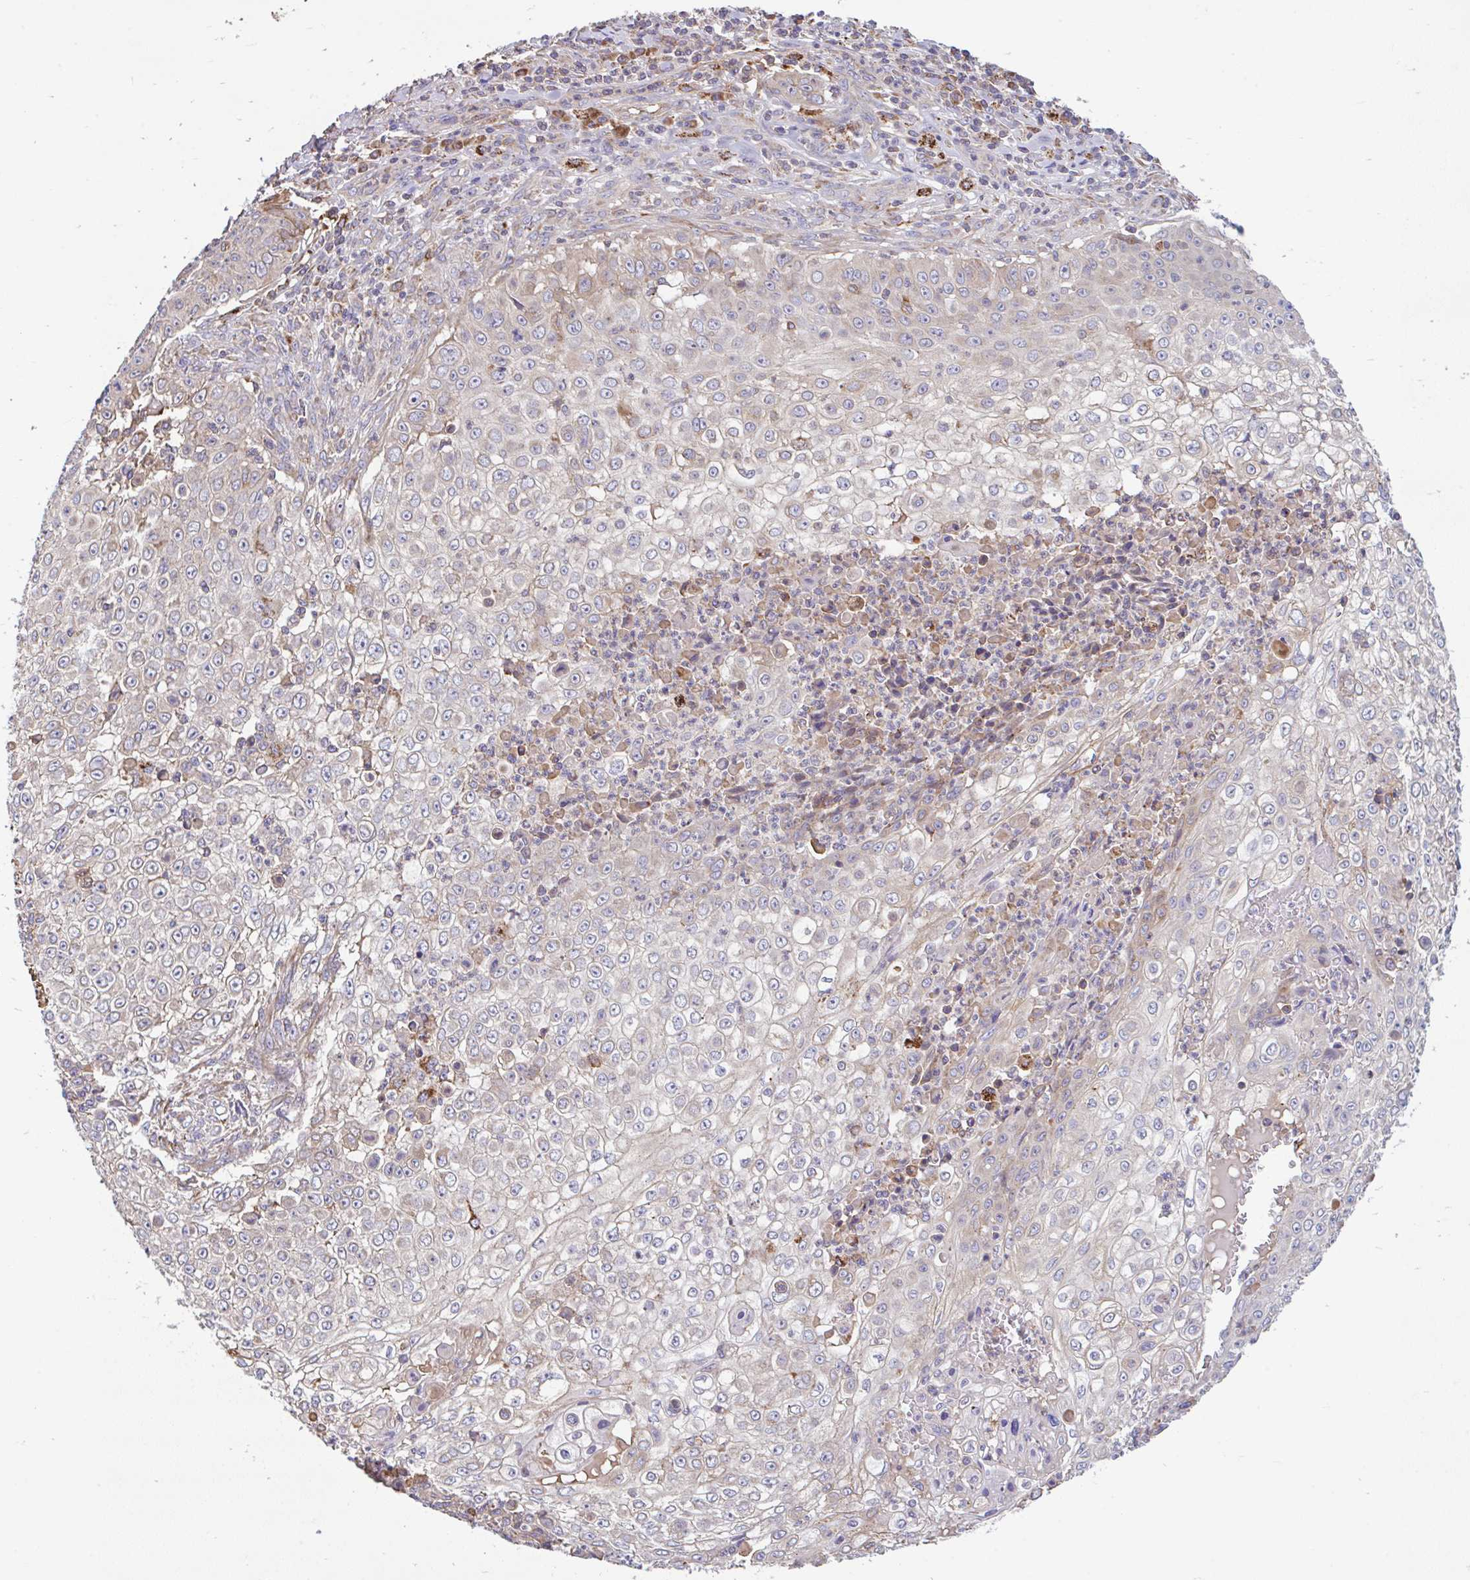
{"staining": {"intensity": "negative", "quantity": "none", "location": "none"}, "tissue": "skin cancer", "cell_type": "Tumor cells", "image_type": "cancer", "snomed": [{"axis": "morphology", "description": "Squamous cell carcinoma, NOS"}, {"axis": "topography", "description": "Skin"}], "caption": "An image of human skin squamous cell carcinoma is negative for staining in tumor cells. (Brightfield microscopy of DAB IHC at high magnification).", "gene": "RALBP1", "patient": {"sex": "male", "age": 24}}